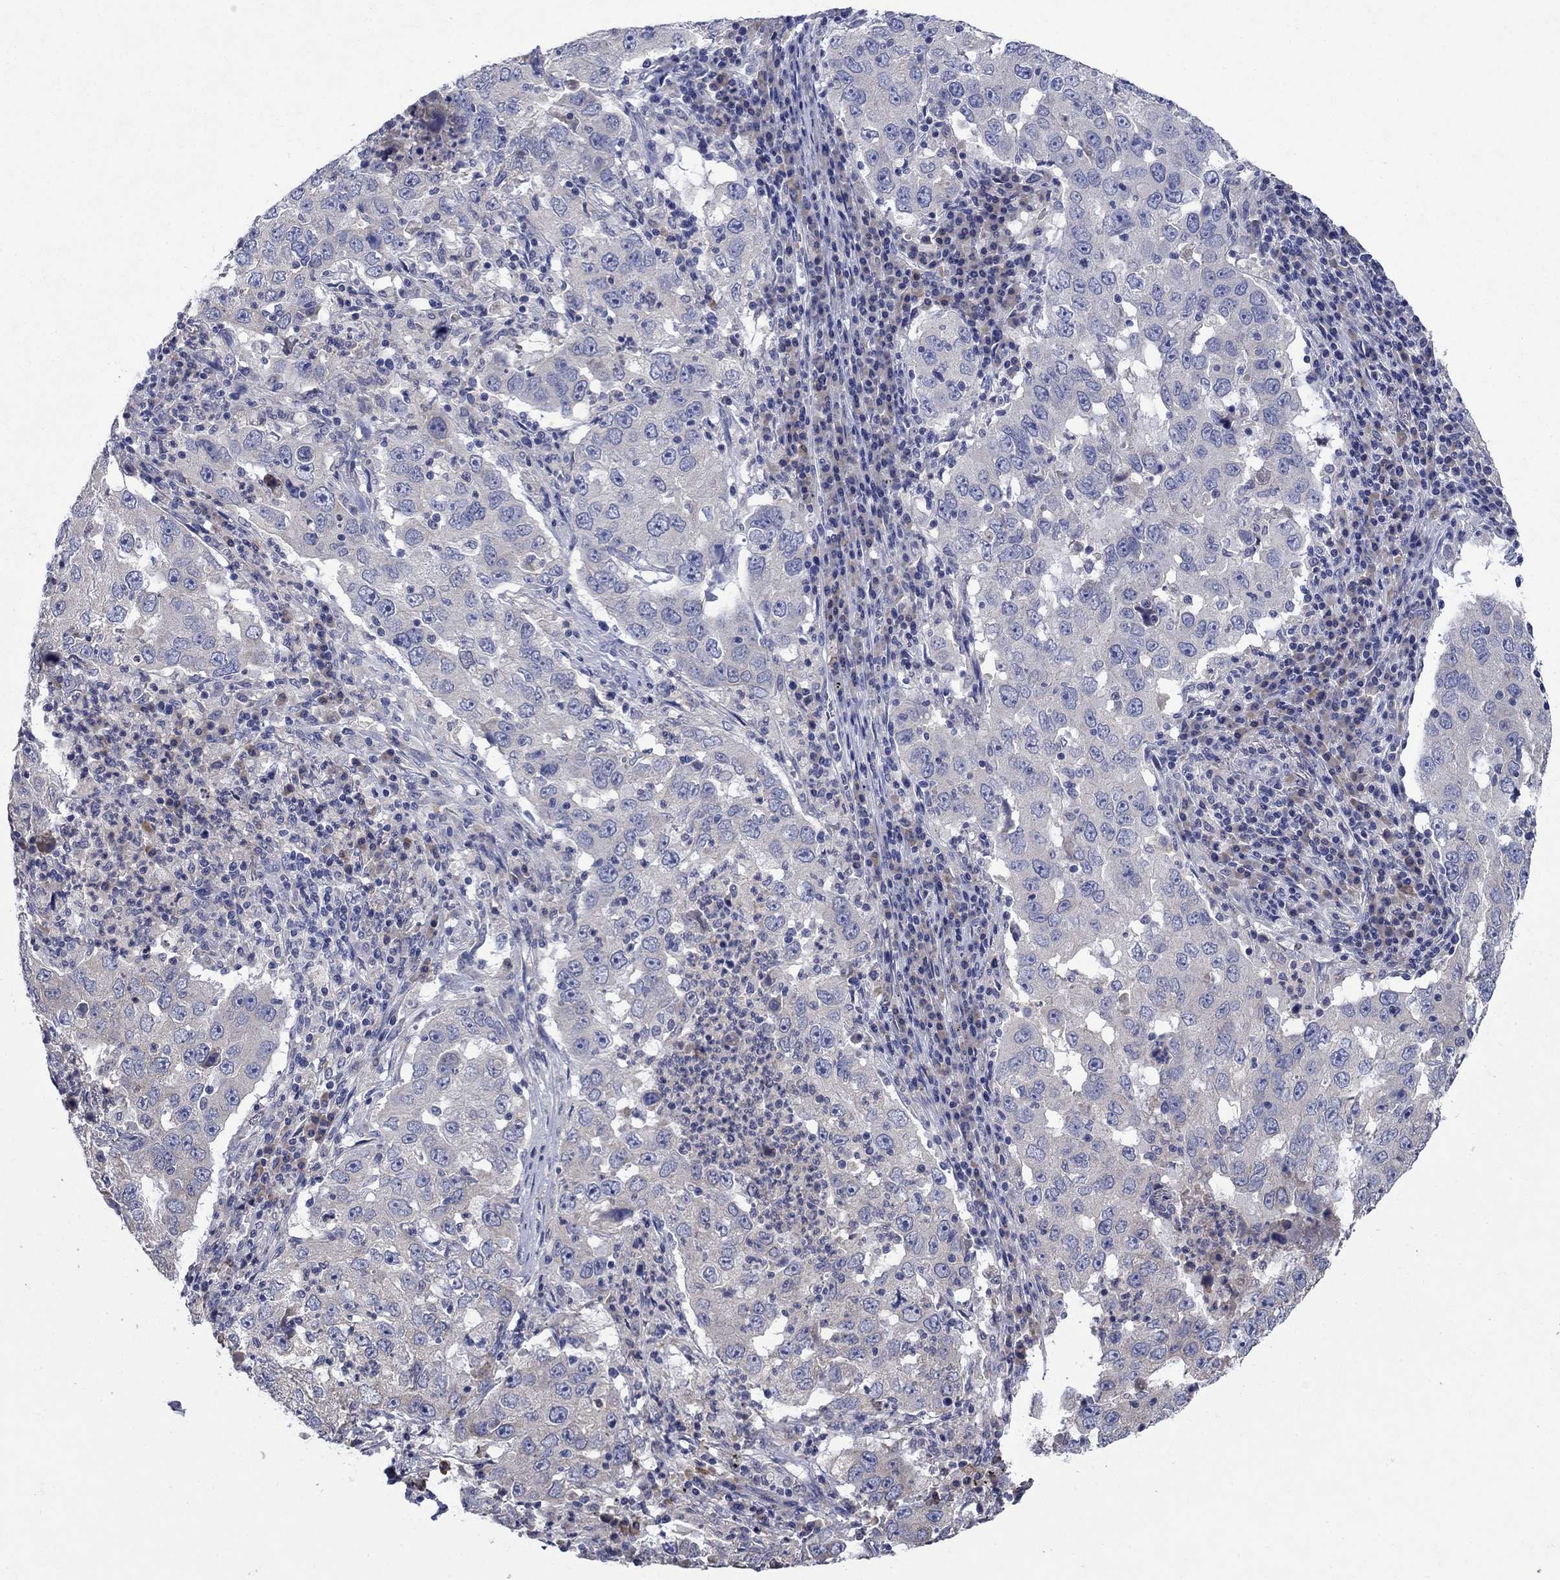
{"staining": {"intensity": "negative", "quantity": "none", "location": "none"}, "tissue": "lung cancer", "cell_type": "Tumor cells", "image_type": "cancer", "snomed": [{"axis": "morphology", "description": "Adenocarcinoma, NOS"}, {"axis": "topography", "description": "Lung"}], "caption": "Tumor cells show no significant staining in lung cancer. (Brightfield microscopy of DAB immunohistochemistry at high magnification).", "gene": "SULT2B1", "patient": {"sex": "male", "age": 73}}